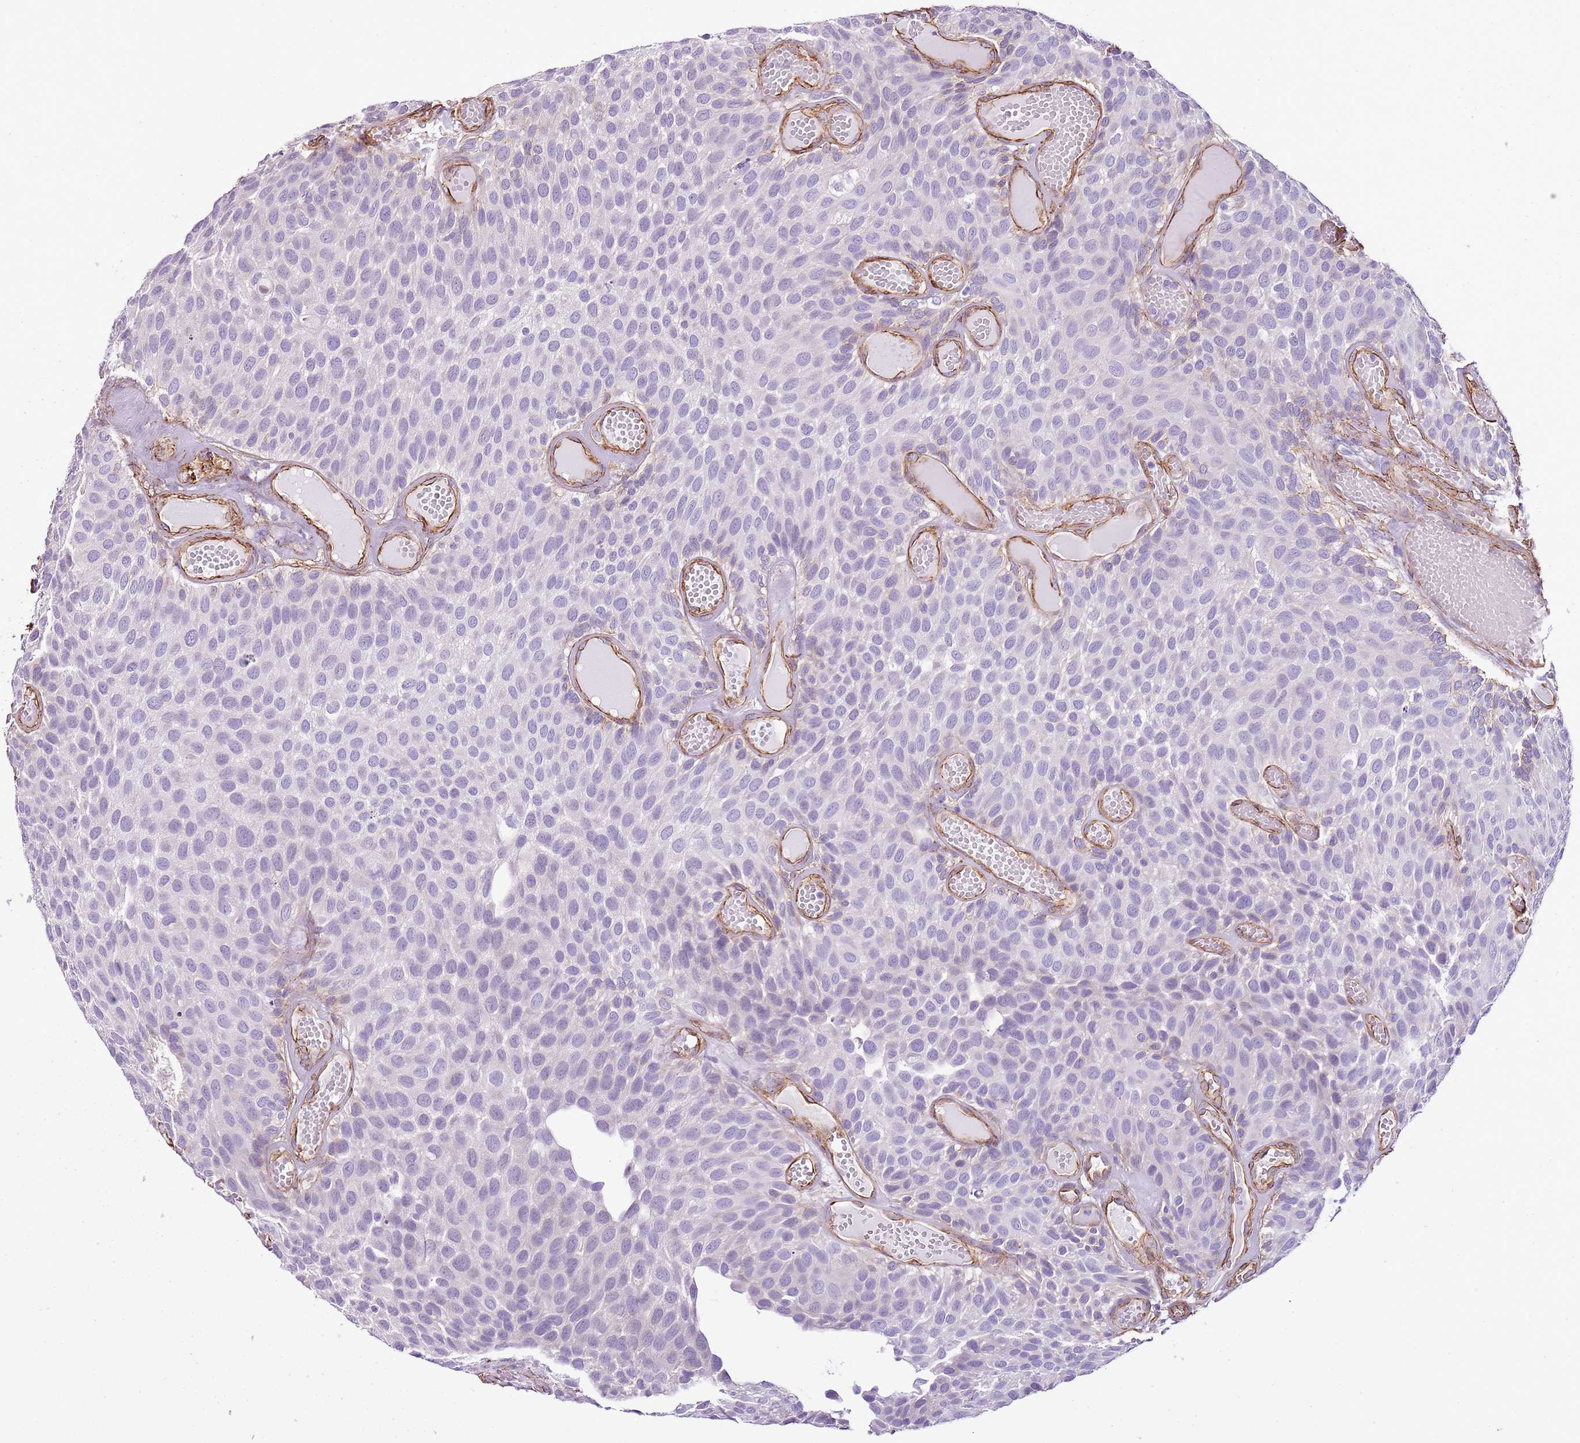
{"staining": {"intensity": "negative", "quantity": "none", "location": "none"}, "tissue": "urothelial cancer", "cell_type": "Tumor cells", "image_type": "cancer", "snomed": [{"axis": "morphology", "description": "Urothelial carcinoma, Low grade"}, {"axis": "topography", "description": "Urinary bladder"}], "caption": "Human urothelial cancer stained for a protein using IHC reveals no positivity in tumor cells.", "gene": "CTDSPL", "patient": {"sex": "male", "age": 89}}